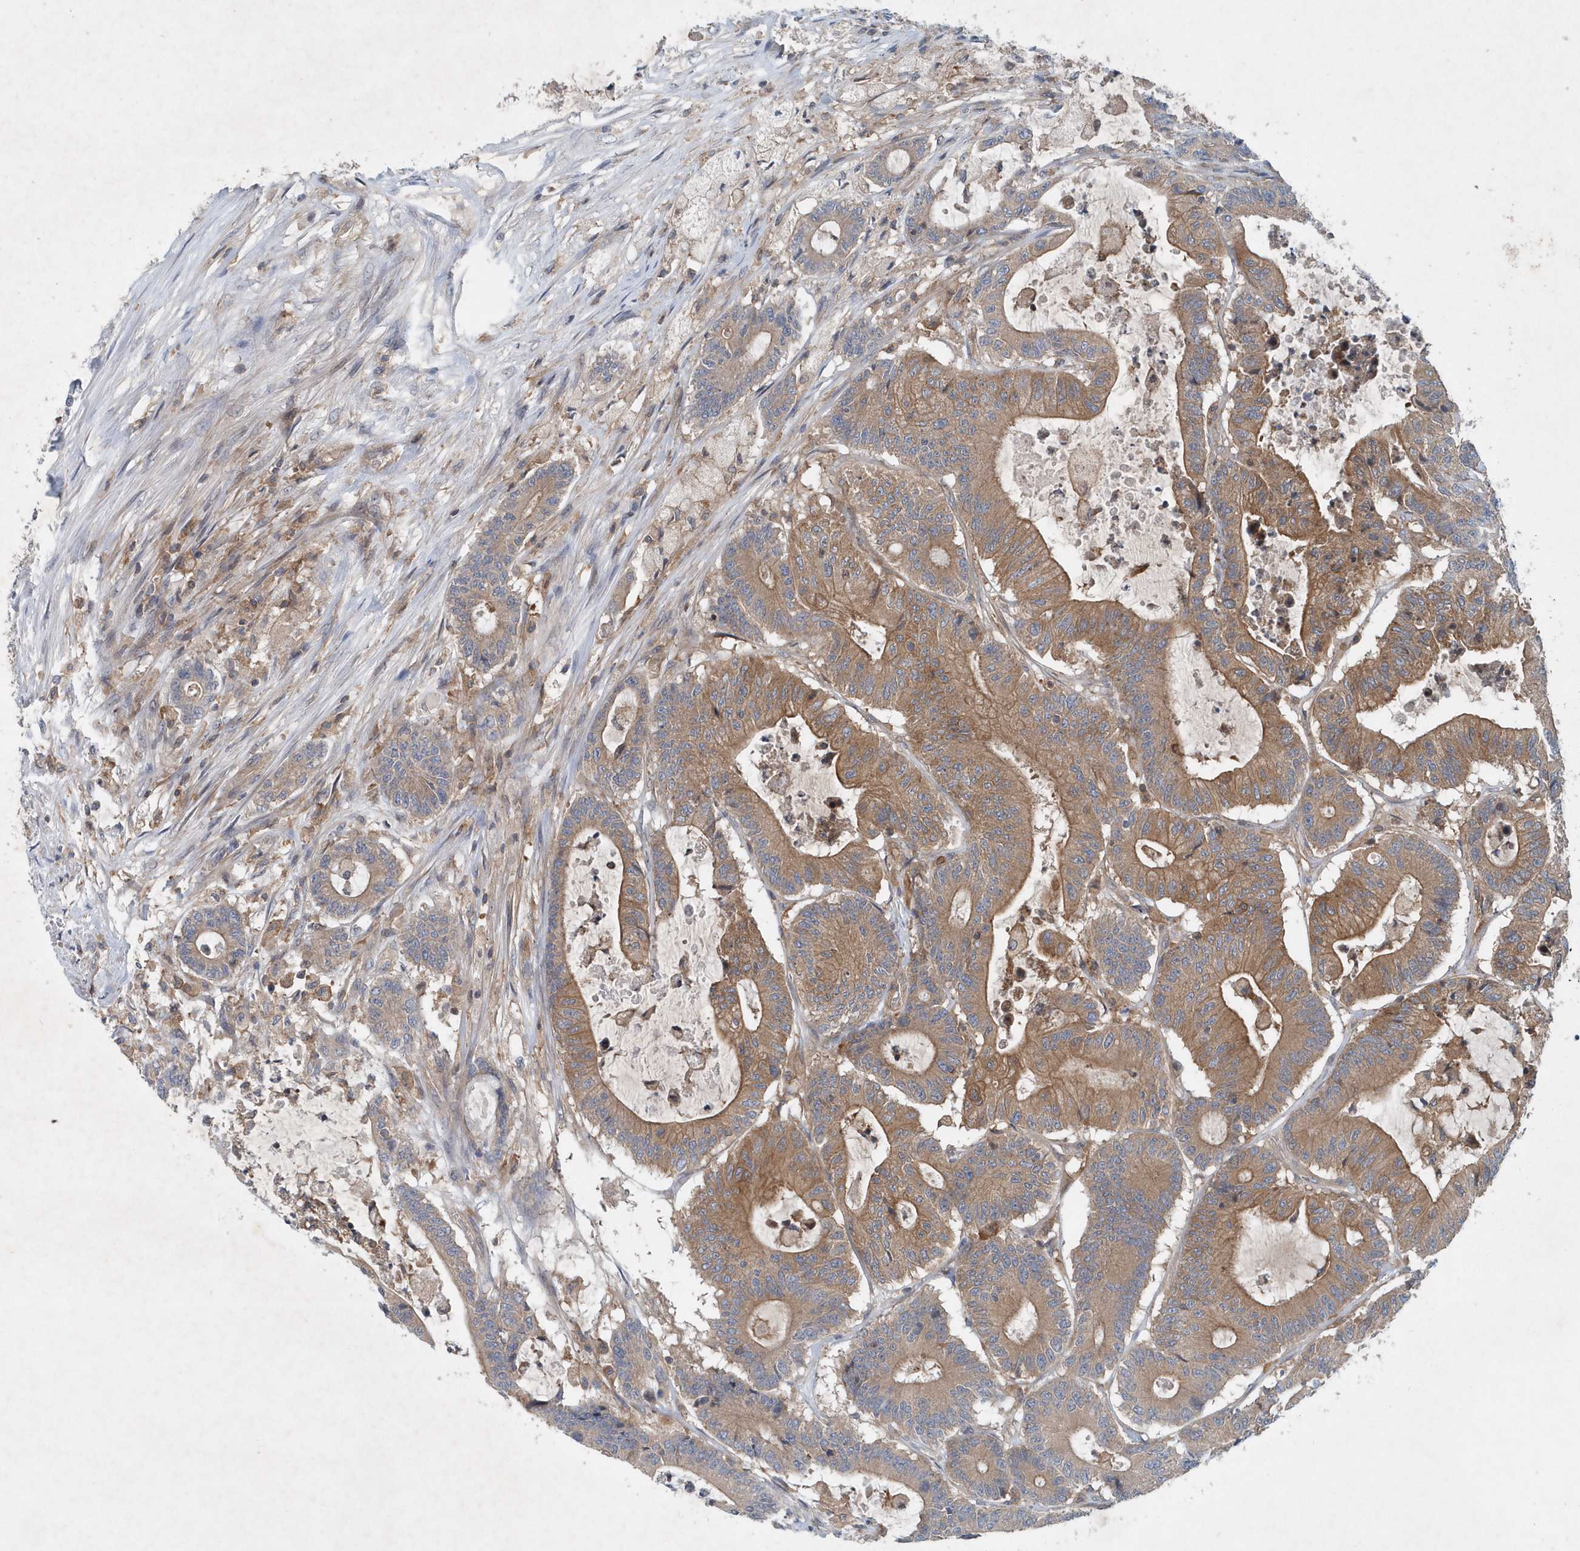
{"staining": {"intensity": "moderate", "quantity": ">75%", "location": "cytoplasmic/membranous"}, "tissue": "colorectal cancer", "cell_type": "Tumor cells", "image_type": "cancer", "snomed": [{"axis": "morphology", "description": "Adenocarcinoma, NOS"}, {"axis": "topography", "description": "Colon"}], "caption": "Adenocarcinoma (colorectal) stained for a protein (brown) reveals moderate cytoplasmic/membranous positive expression in about >75% of tumor cells.", "gene": "P2RY10", "patient": {"sex": "female", "age": 84}}